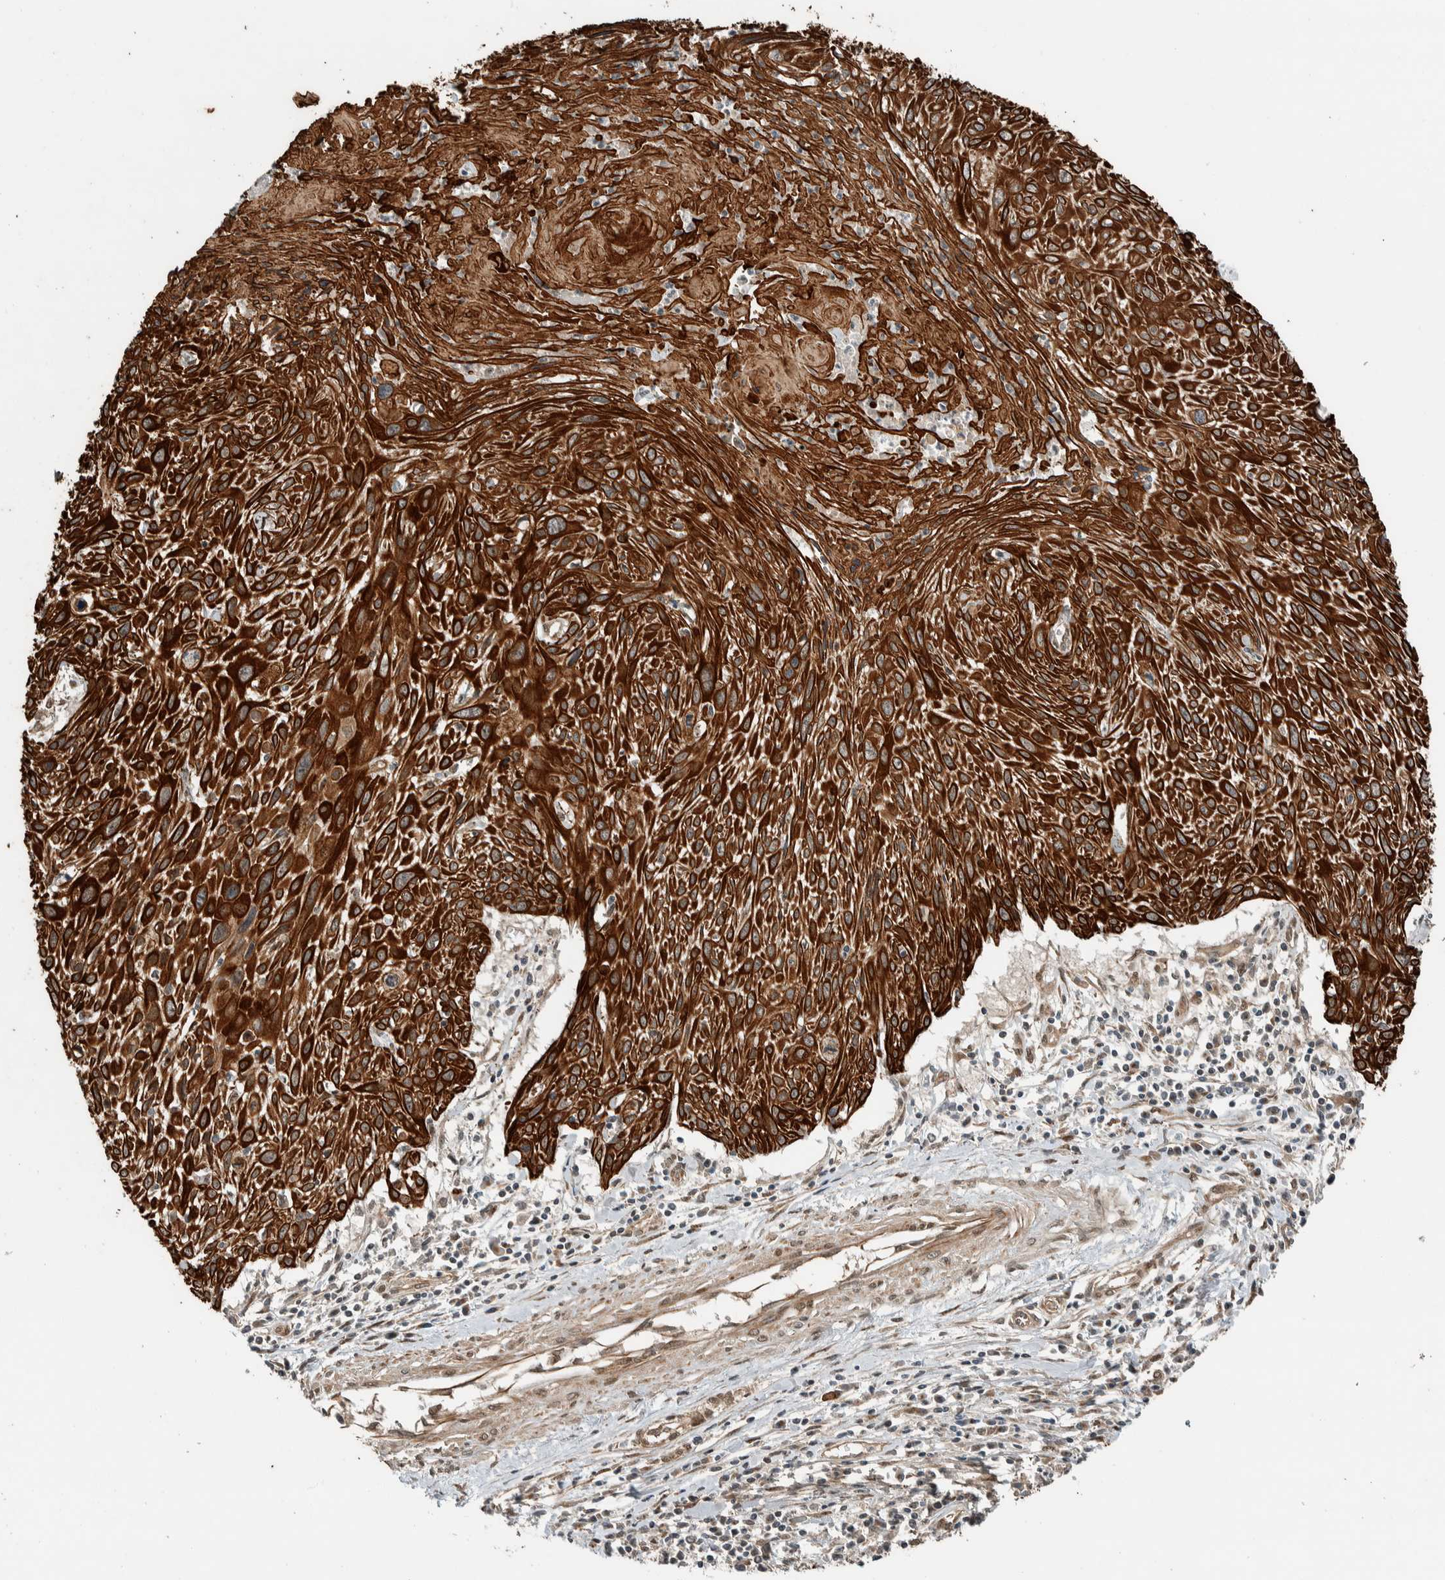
{"staining": {"intensity": "strong", "quantity": ">75%", "location": "cytoplasmic/membranous"}, "tissue": "cervical cancer", "cell_type": "Tumor cells", "image_type": "cancer", "snomed": [{"axis": "morphology", "description": "Squamous cell carcinoma, NOS"}, {"axis": "topography", "description": "Cervix"}], "caption": "Strong cytoplasmic/membranous staining is appreciated in approximately >75% of tumor cells in cervical squamous cell carcinoma.", "gene": "STXBP4", "patient": {"sex": "female", "age": 51}}